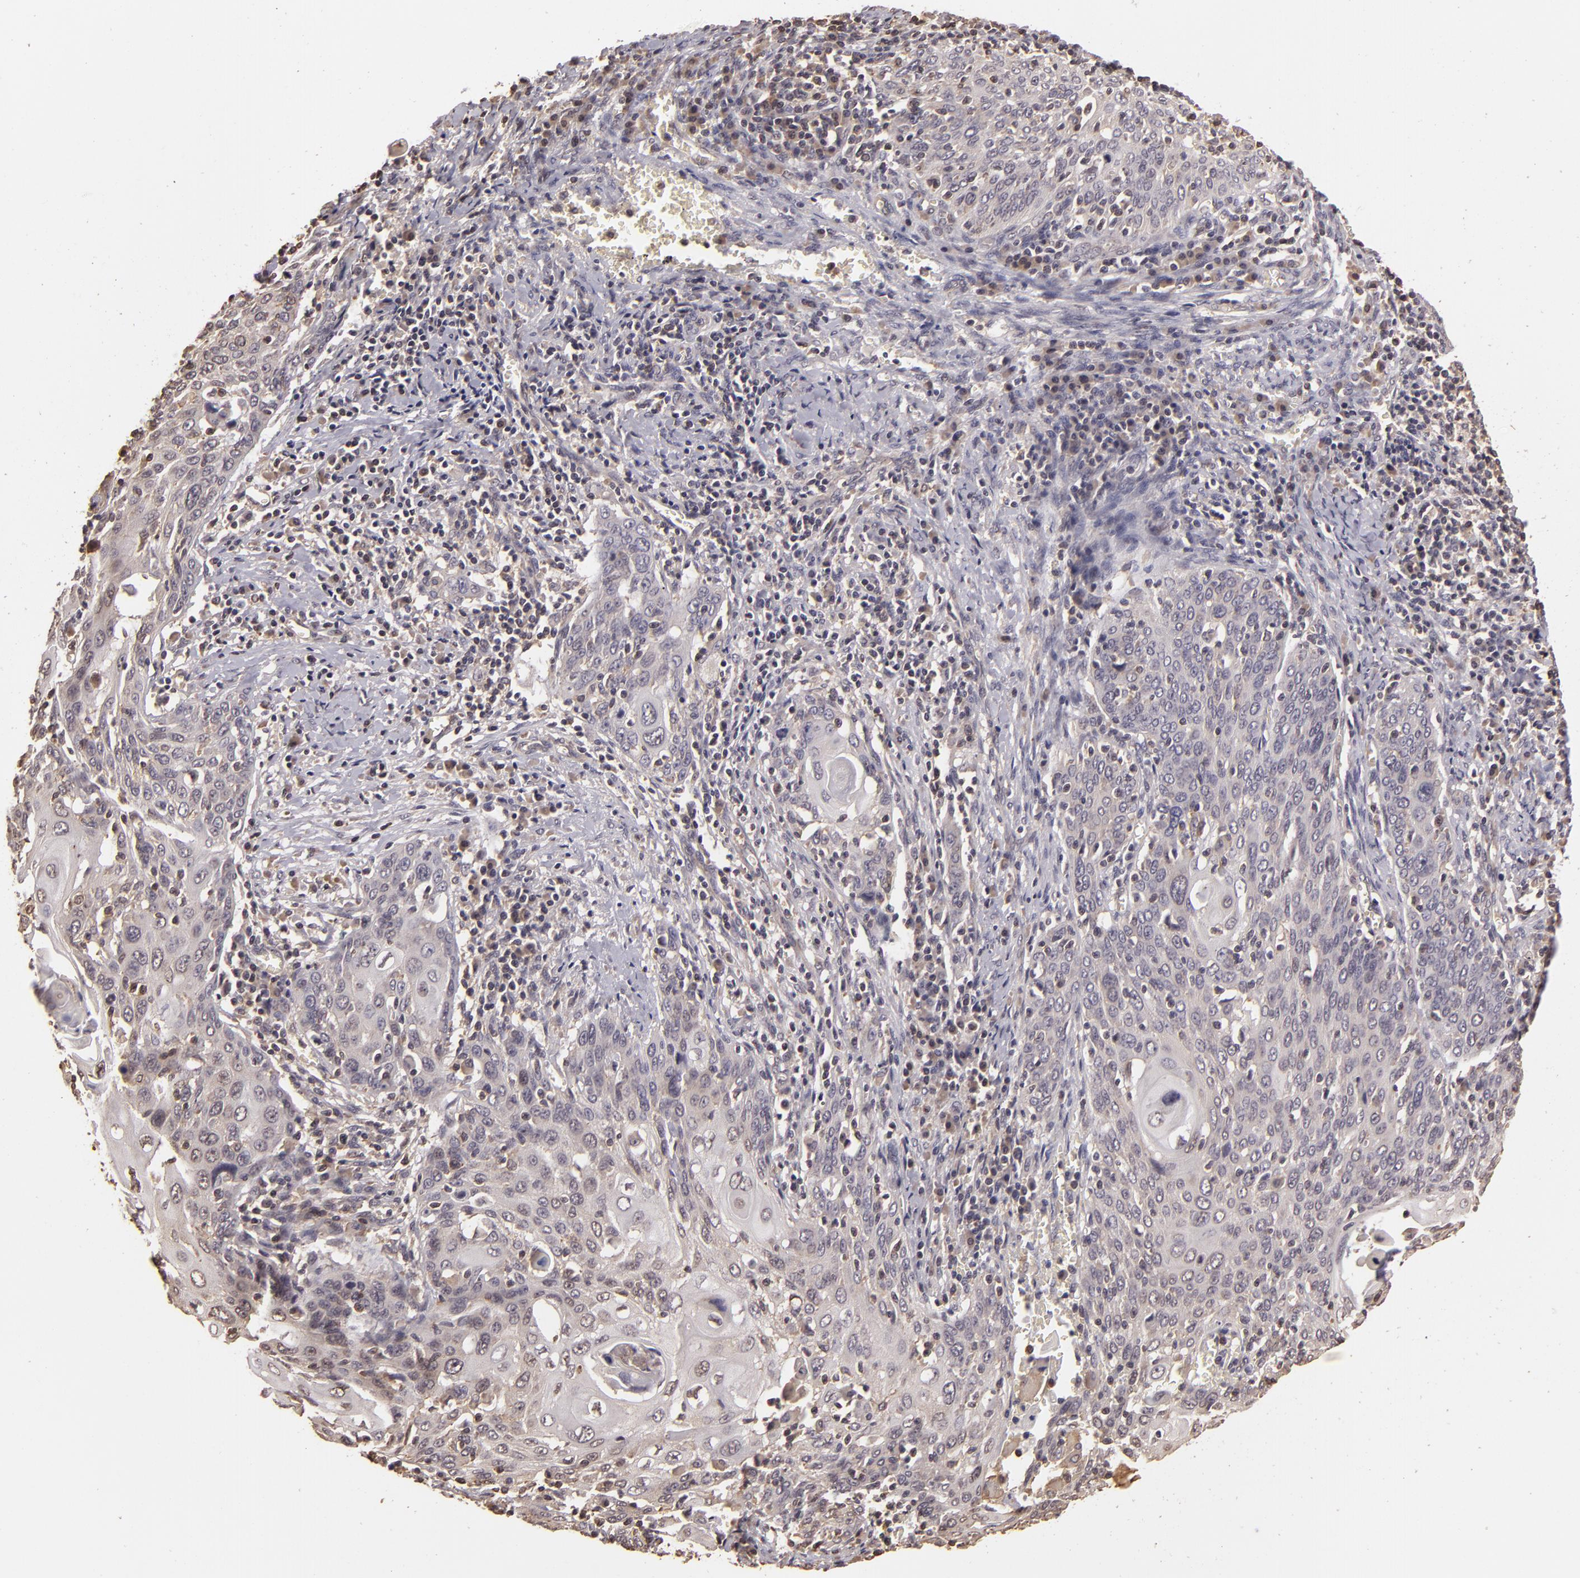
{"staining": {"intensity": "negative", "quantity": "none", "location": "none"}, "tissue": "cervical cancer", "cell_type": "Tumor cells", "image_type": "cancer", "snomed": [{"axis": "morphology", "description": "Squamous cell carcinoma, NOS"}, {"axis": "topography", "description": "Cervix"}], "caption": "Immunohistochemistry image of cervical cancer stained for a protein (brown), which demonstrates no positivity in tumor cells.", "gene": "ARPC2", "patient": {"sex": "female", "age": 54}}